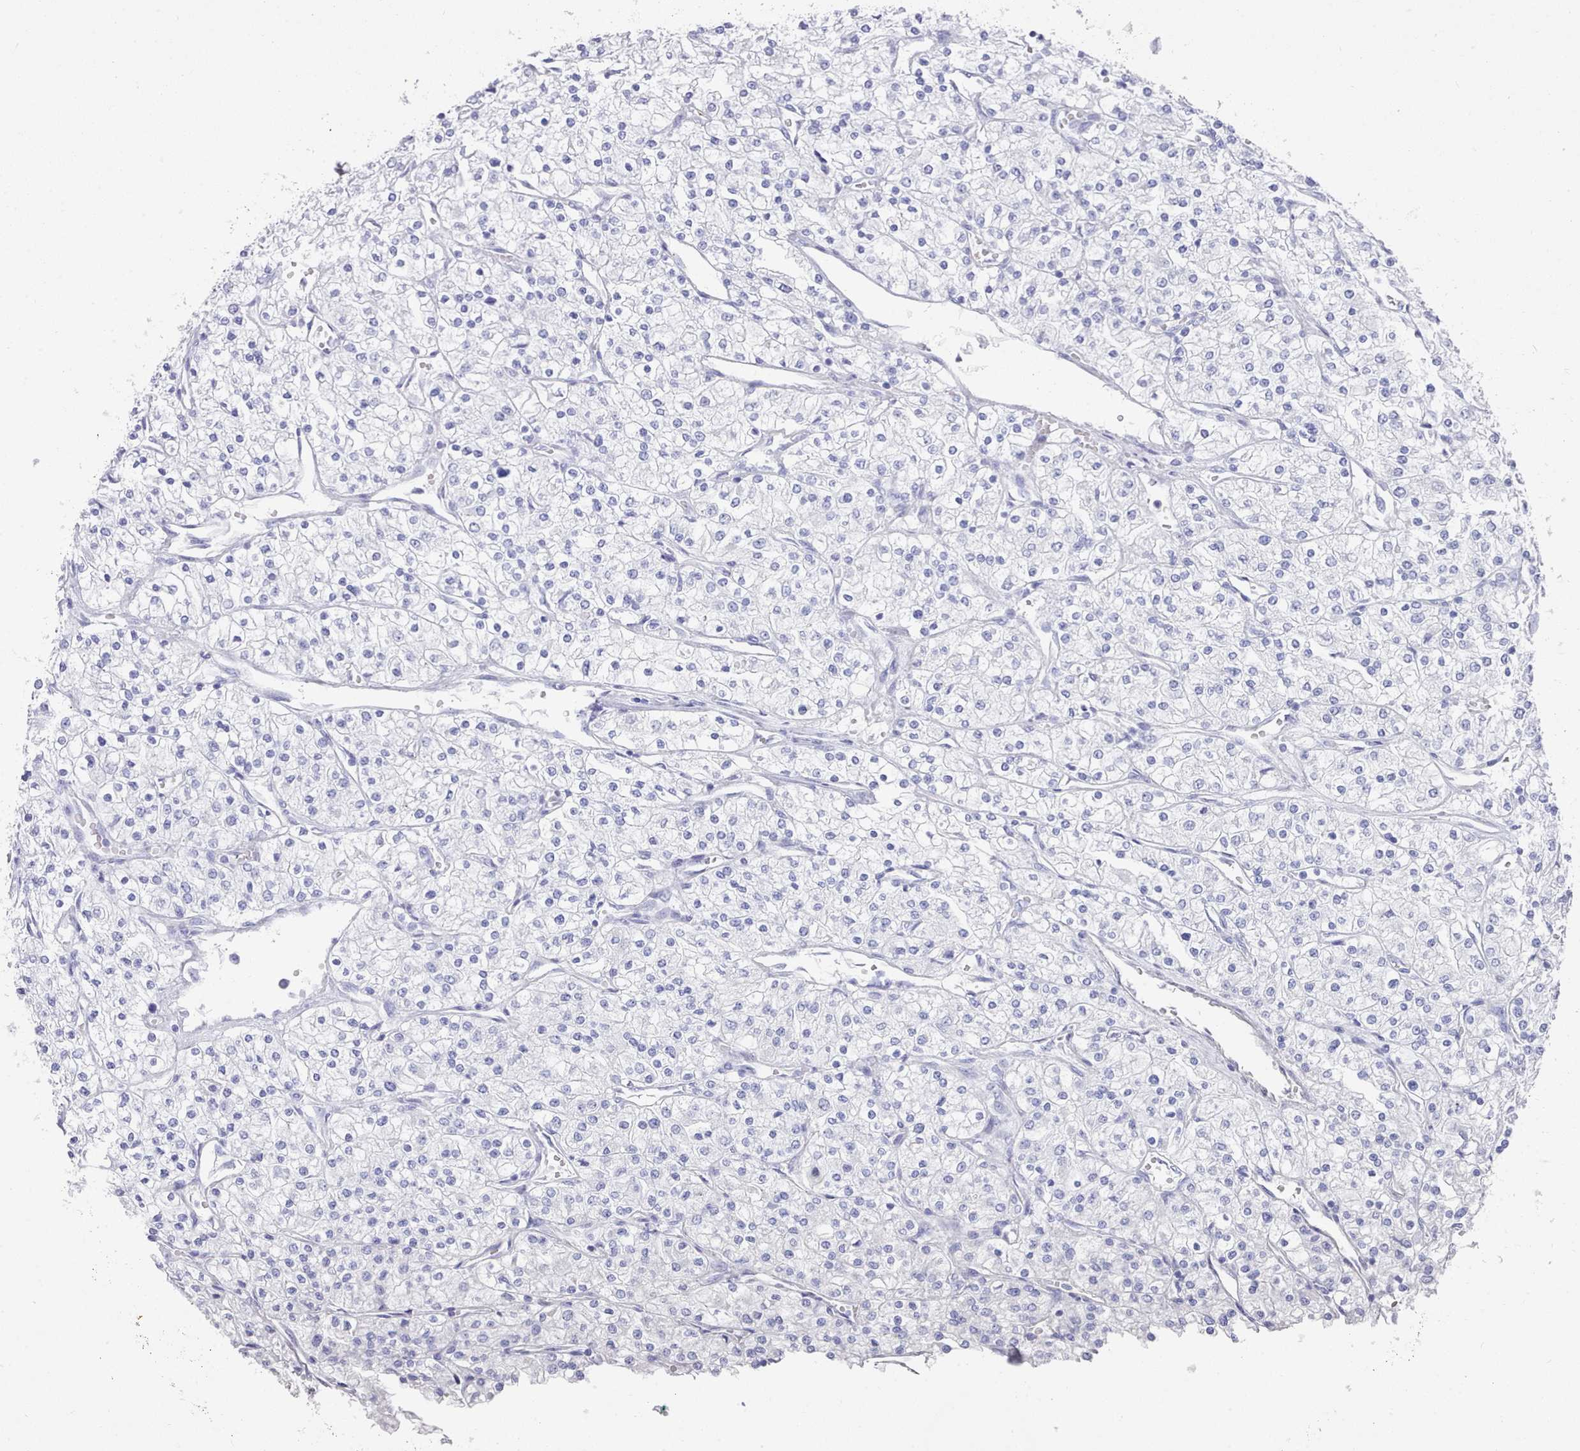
{"staining": {"intensity": "negative", "quantity": "none", "location": "none"}, "tissue": "renal cancer", "cell_type": "Tumor cells", "image_type": "cancer", "snomed": [{"axis": "morphology", "description": "Adenocarcinoma, NOS"}, {"axis": "topography", "description": "Kidney"}], "caption": "The image shows no staining of tumor cells in renal adenocarcinoma.", "gene": "LRRC37A", "patient": {"sex": "male", "age": 80}}